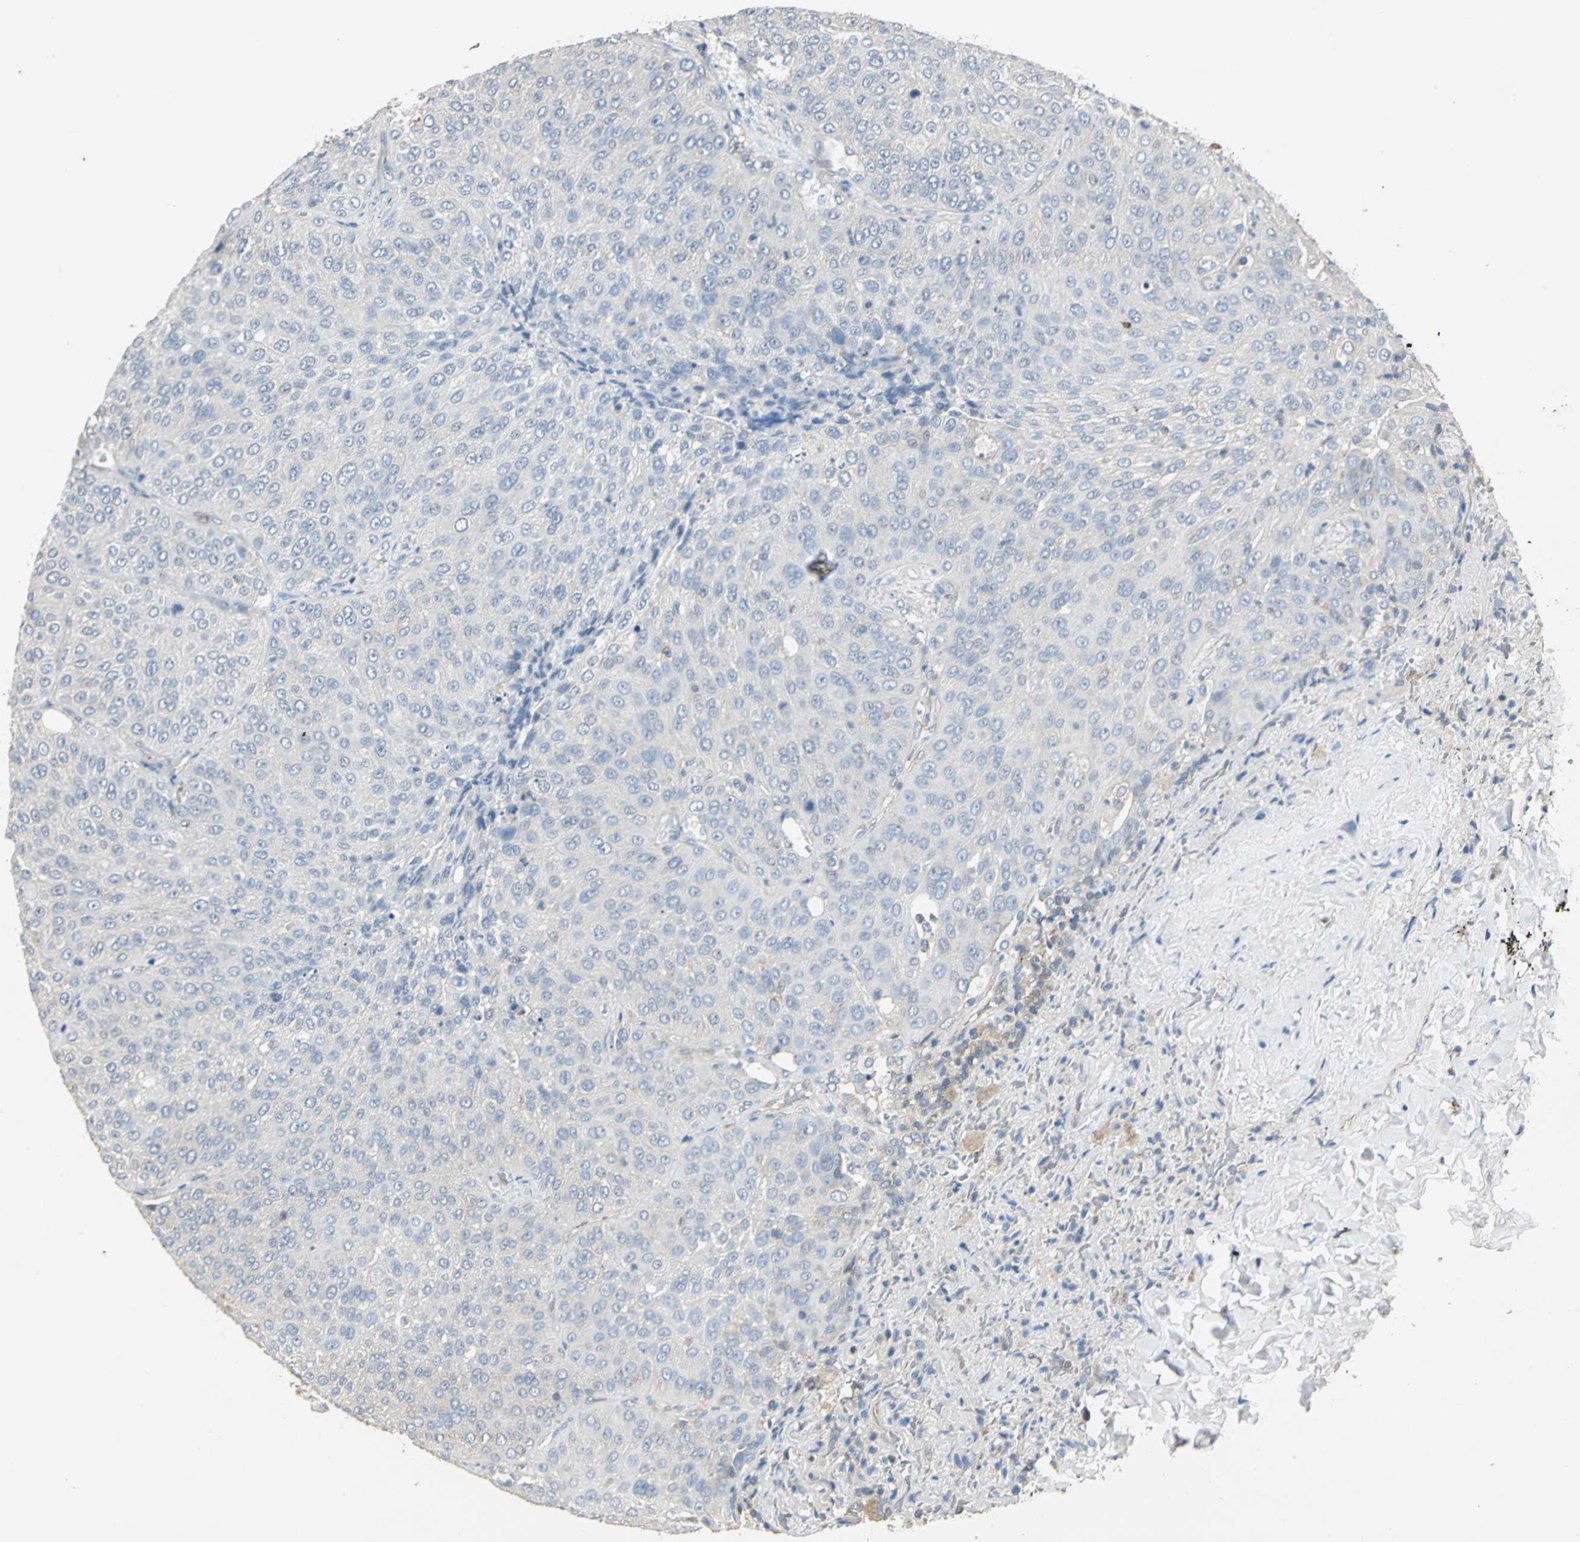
{"staining": {"intensity": "negative", "quantity": "none", "location": "none"}, "tissue": "lung cancer", "cell_type": "Tumor cells", "image_type": "cancer", "snomed": [{"axis": "morphology", "description": "Squamous cell carcinoma, NOS"}, {"axis": "topography", "description": "Lung"}], "caption": "The micrograph exhibits no staining of tumor cells in lung cancer (squamous cell carcinoma).", "gene": "RAPGEF1", "patient": {"sex": "male", "age": 54}}